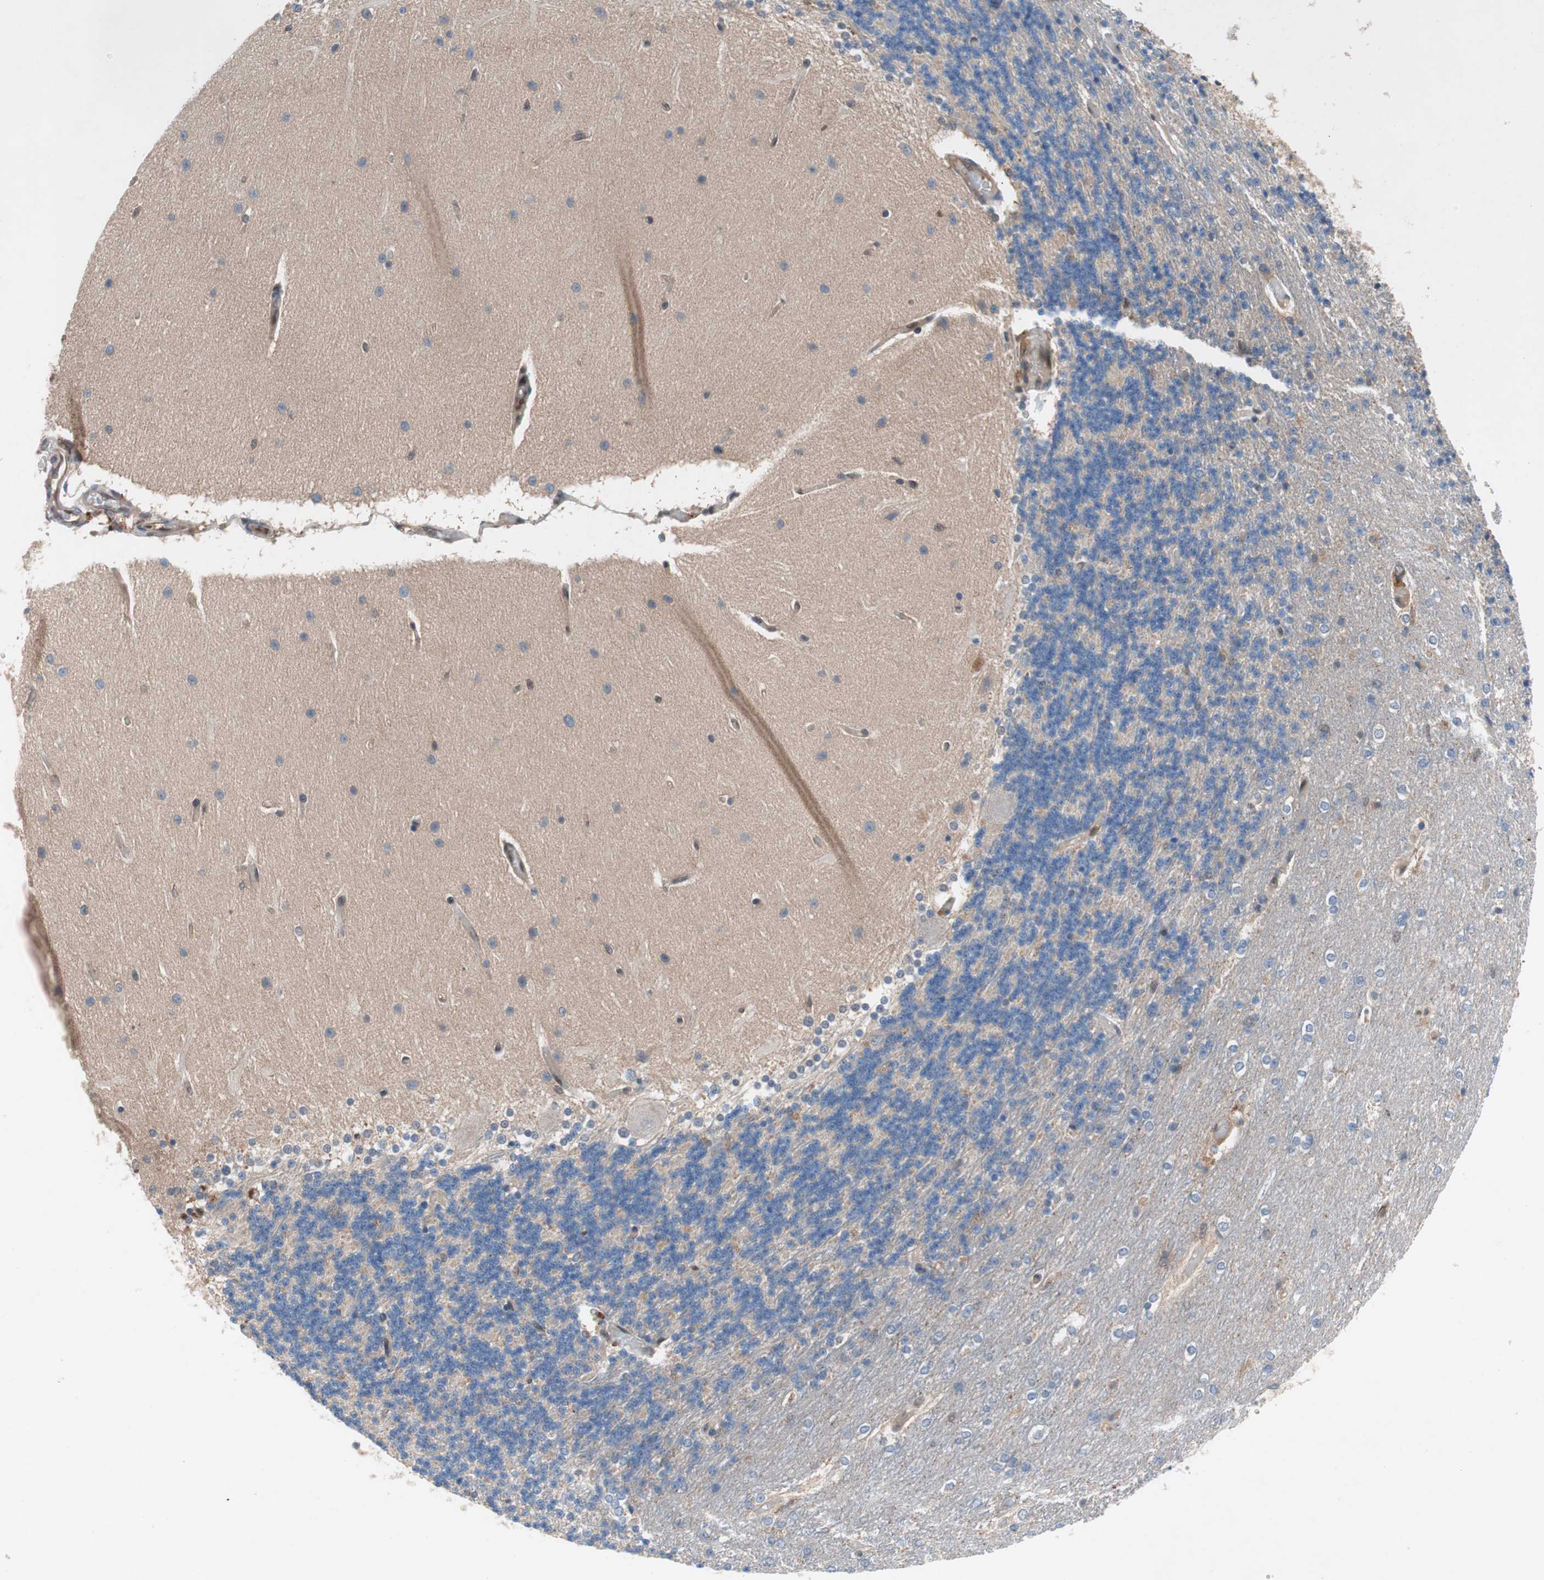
{"staining": {"intensity": "negative", "quantity": "none", "location": "none"}, "tissue": "cerebellum", "cell_type": "Cells in granular layer", "image_type": "normal", "snomed": [{"axis": "morphology", "description": "Normal tissue, NOS"}, {"axis": "topography", "description": "Cerebellum"}], "caption": "This is an immunohistochemistry (IHC) micrograph of normal human cerebellum. There is no positivity in cells in granular layer.", "gene": "GALT", "patient": {"sex": "female", "age": 54}}